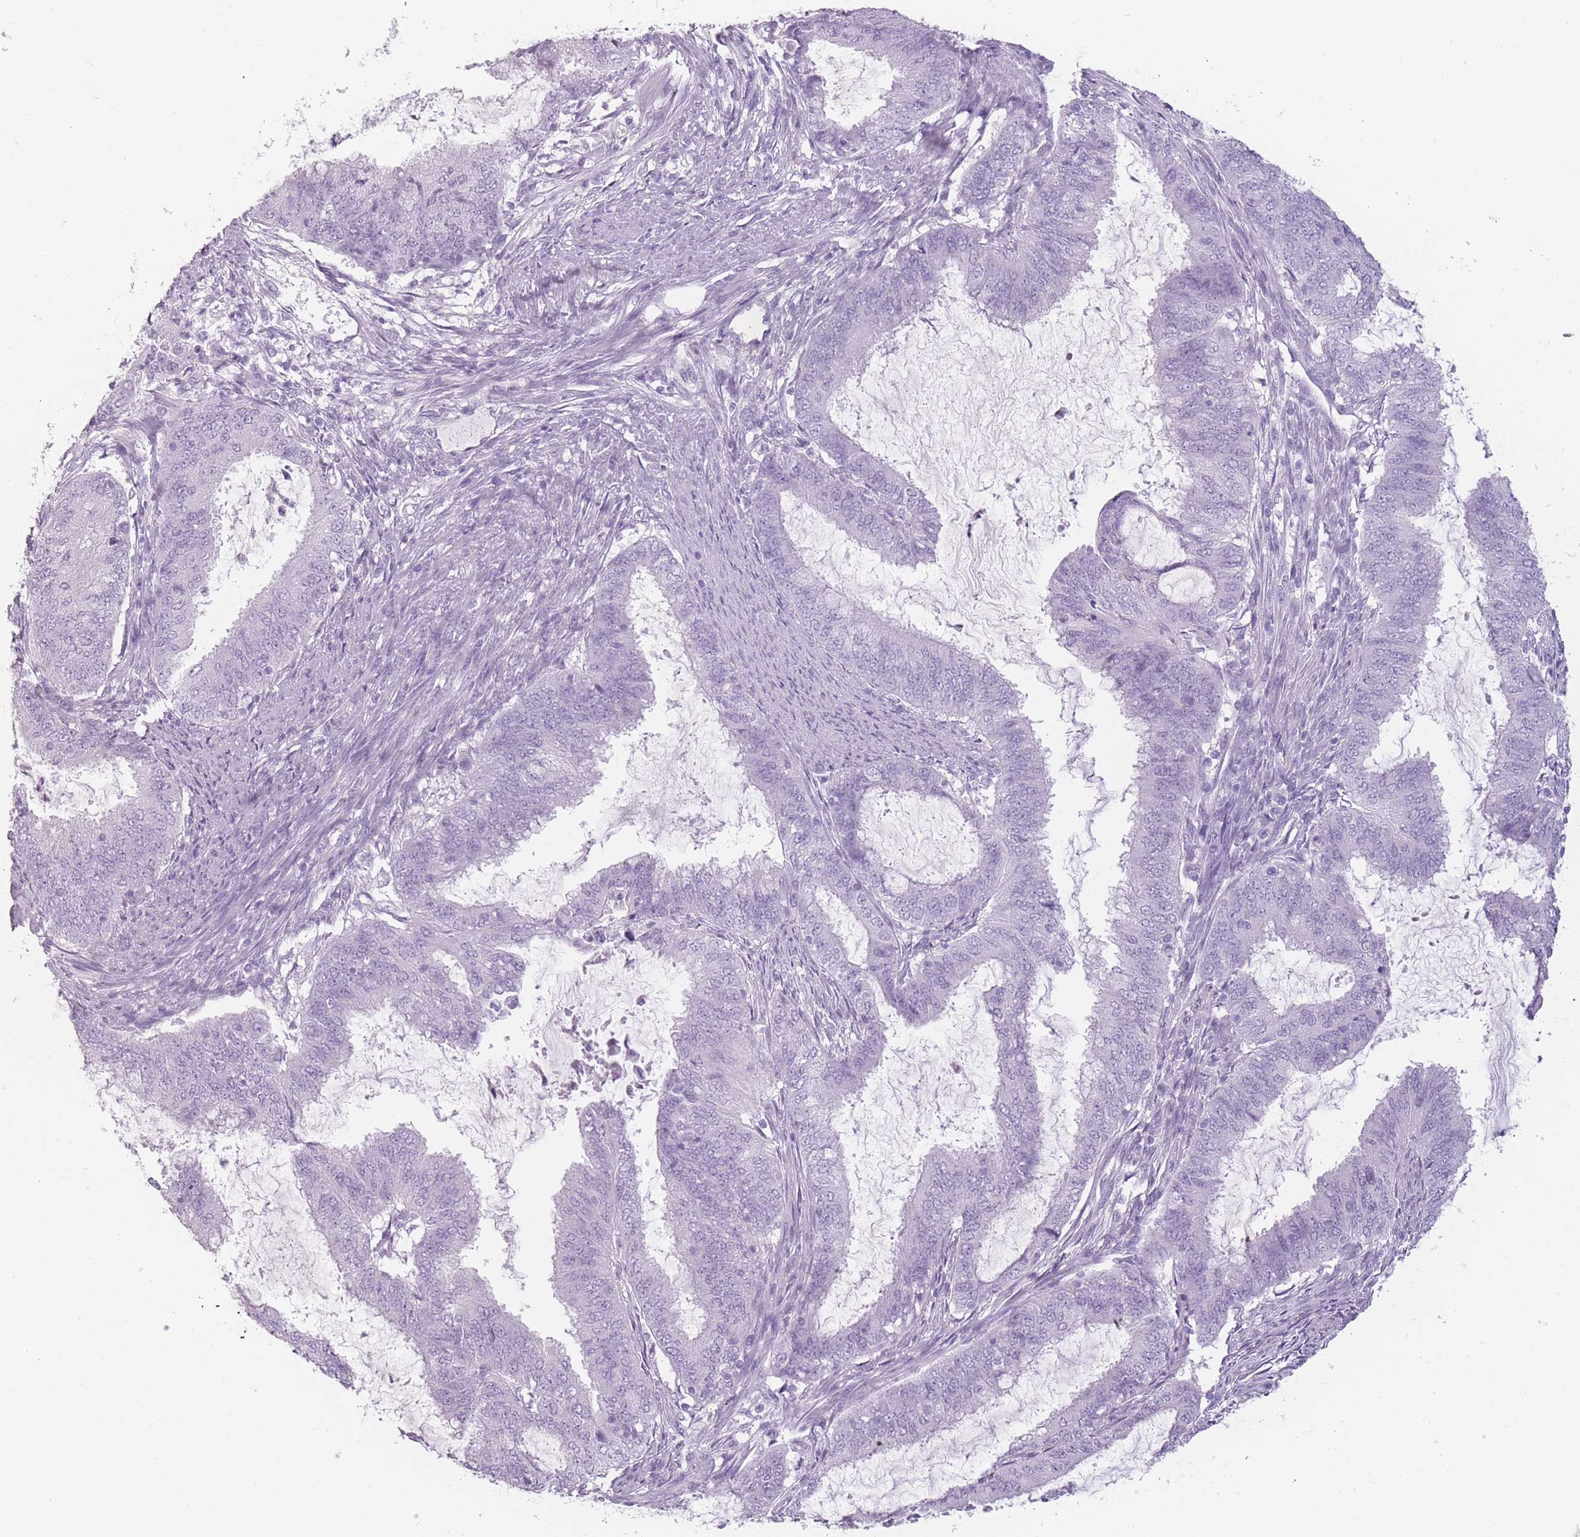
{"staining": {"intensity": "negative", "quantity": "none", "location": "none"}, "tissue": "endometrial cancer", "cell_type": "Tumor cells", "image_type": "cancer", "snomed": [{"axis": "morphology", "description": "Adenocarcinoma, NOS"}, {"axis": "topography", "description": "Endometrium"}], "caption": "Tumor cells show no significant staining in endometrial cancer (adenocarcinoma). Nuclei are stained in blue.", "gene": "CCNO", "patient": {"sex": "female", "age": 51}}